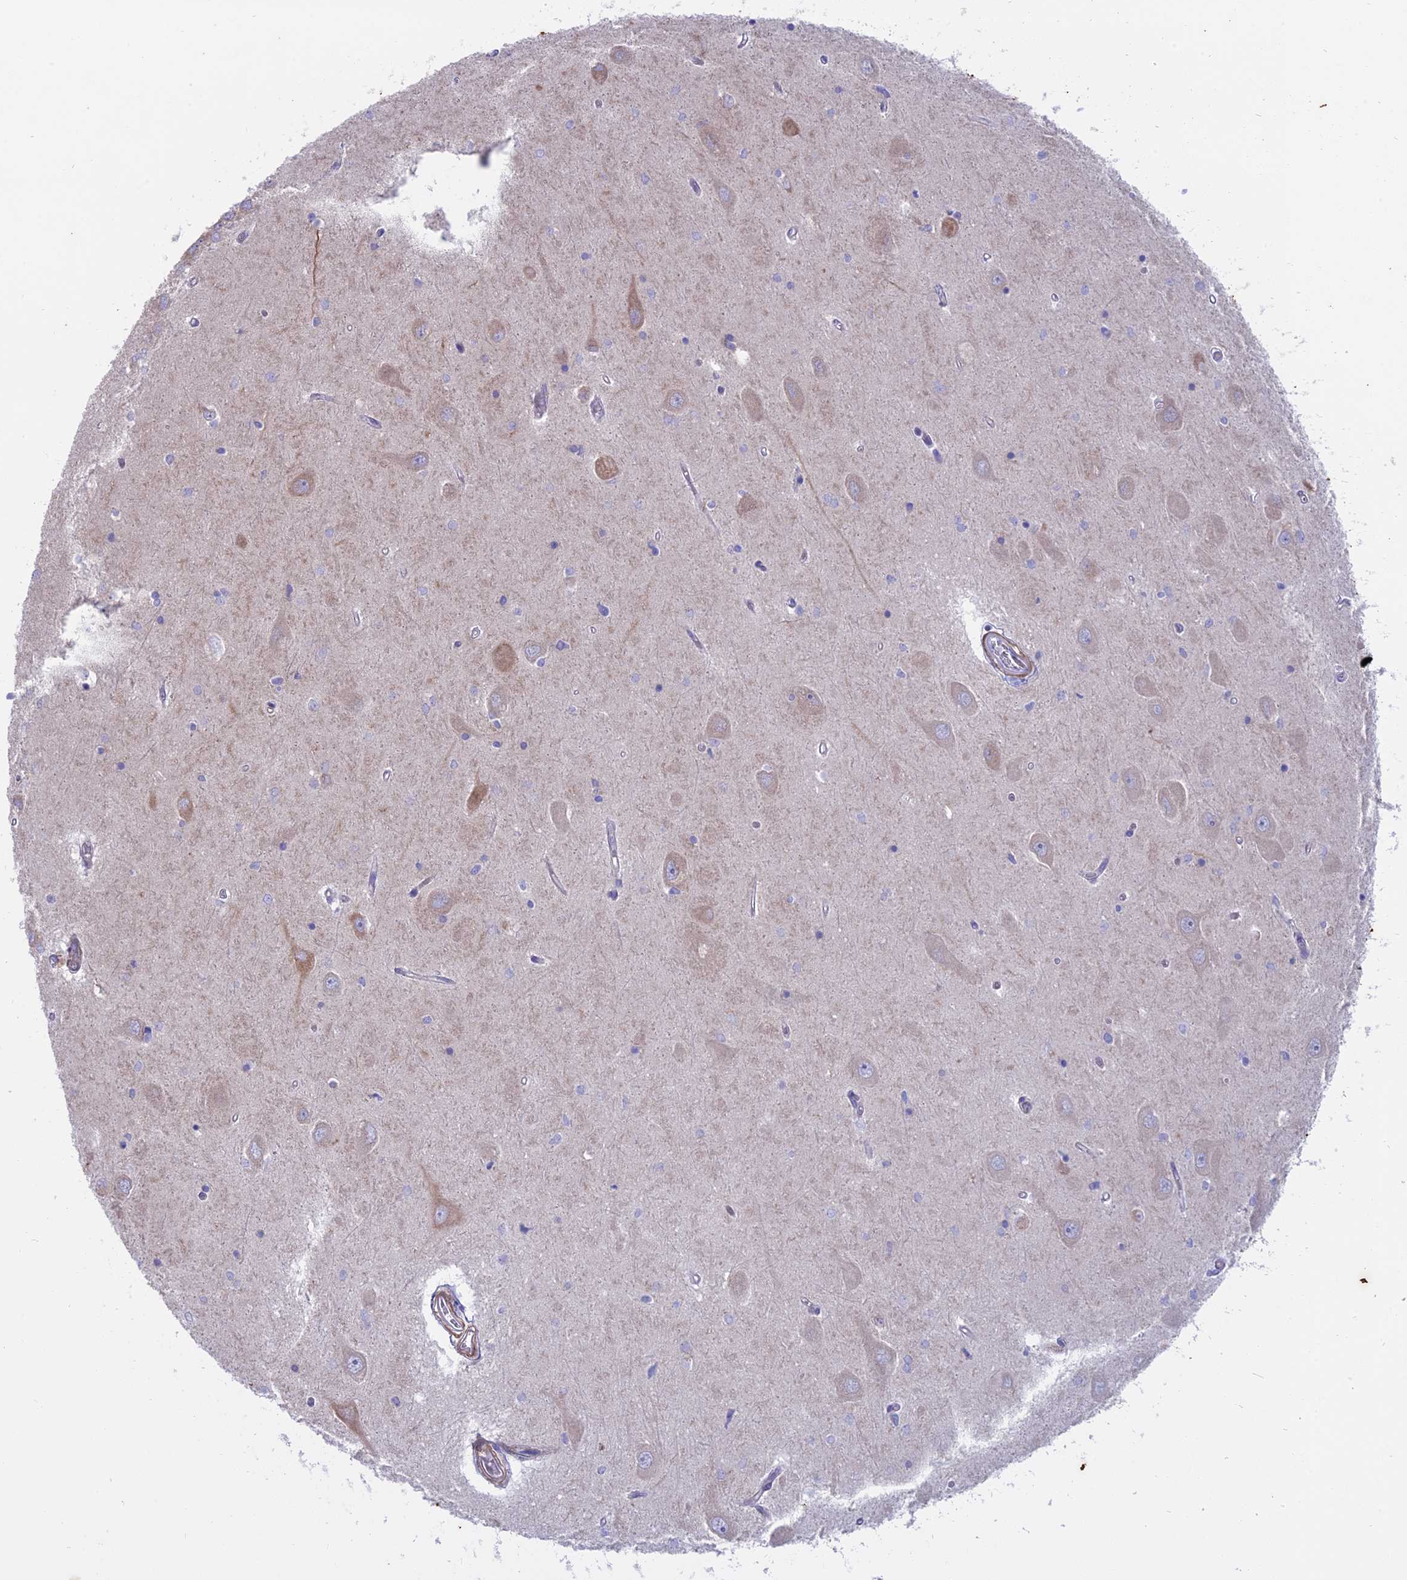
{"staining": {"intensity": "negative", "quantity": "none", "location": "none"}, "tissue": "hippocampus", "cell_type": "Glial cells", "image_type": "normal", "snomed": [{"axis": "morphology", "description": "Normal tissue, NOS"}, {"axis": "topography", "description": "Hippocampus"}], "caption": "Glial cells show no significant staining in unremarkable hippocampus. Brightfield microscopy of immunohistochemistry (IHC) stained with DAB (brown) and hematoxylin (blue), captured at high magnification.", "gene": "MYO5B", "patient": {"sex": "male", "age": 45}}